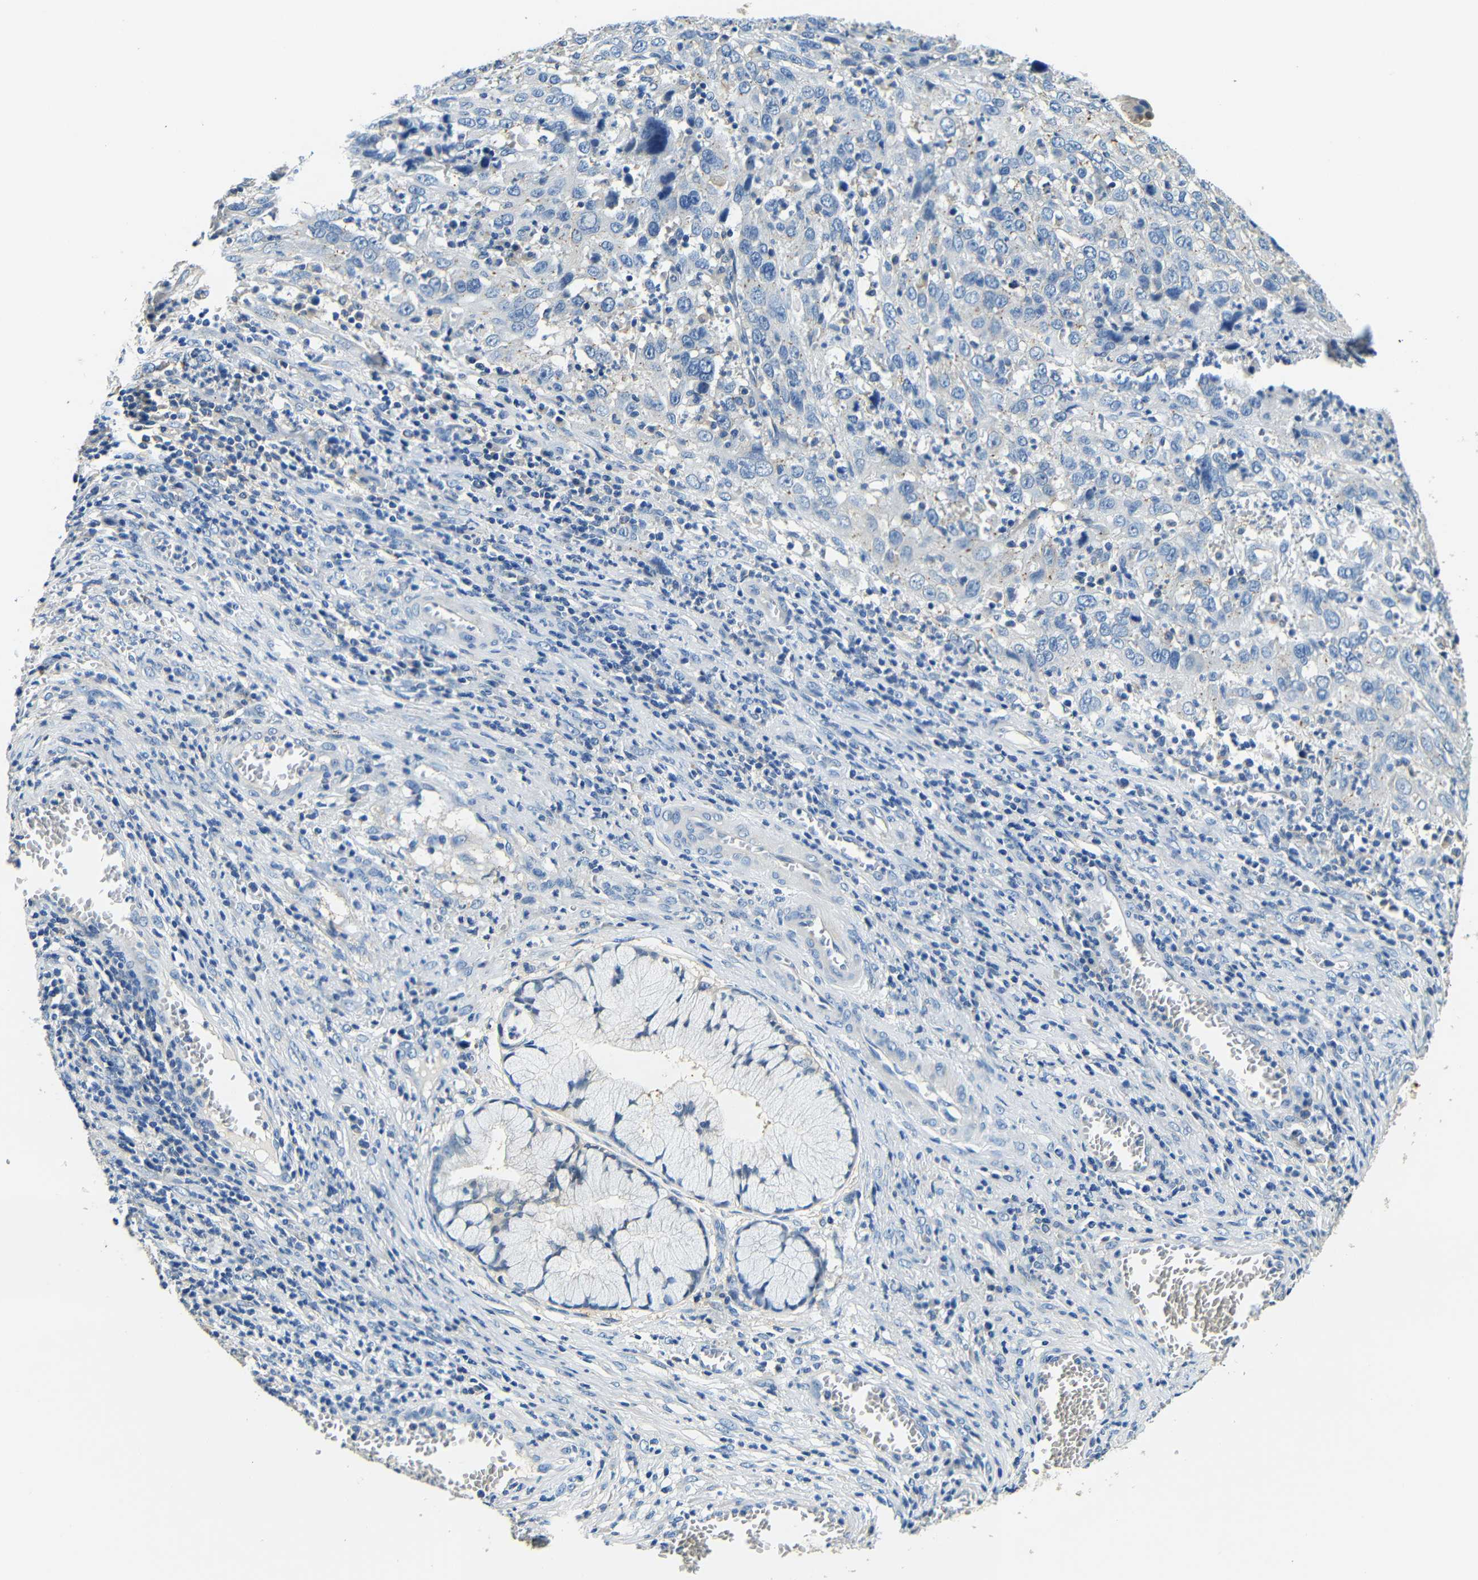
{"staining": {"intensity": "negative", "quantity": "none", "location": "none"}, "tissue": "cervical cancer", "cell_type": "Tumor cells", "image_type": "cancer", "snomed": [{"axis": "morphology", "description": "Squamous cell carcinoma, NOS"}, {"axis": "topography", "description": "Cervix"}], "caption": "This is a image of immunohistochemistry (IHC) staining of cervical cancer, which shows no expression in tumor cells.", "gene": "FMO5", "patient": {"sex": "female", "age": 32}}